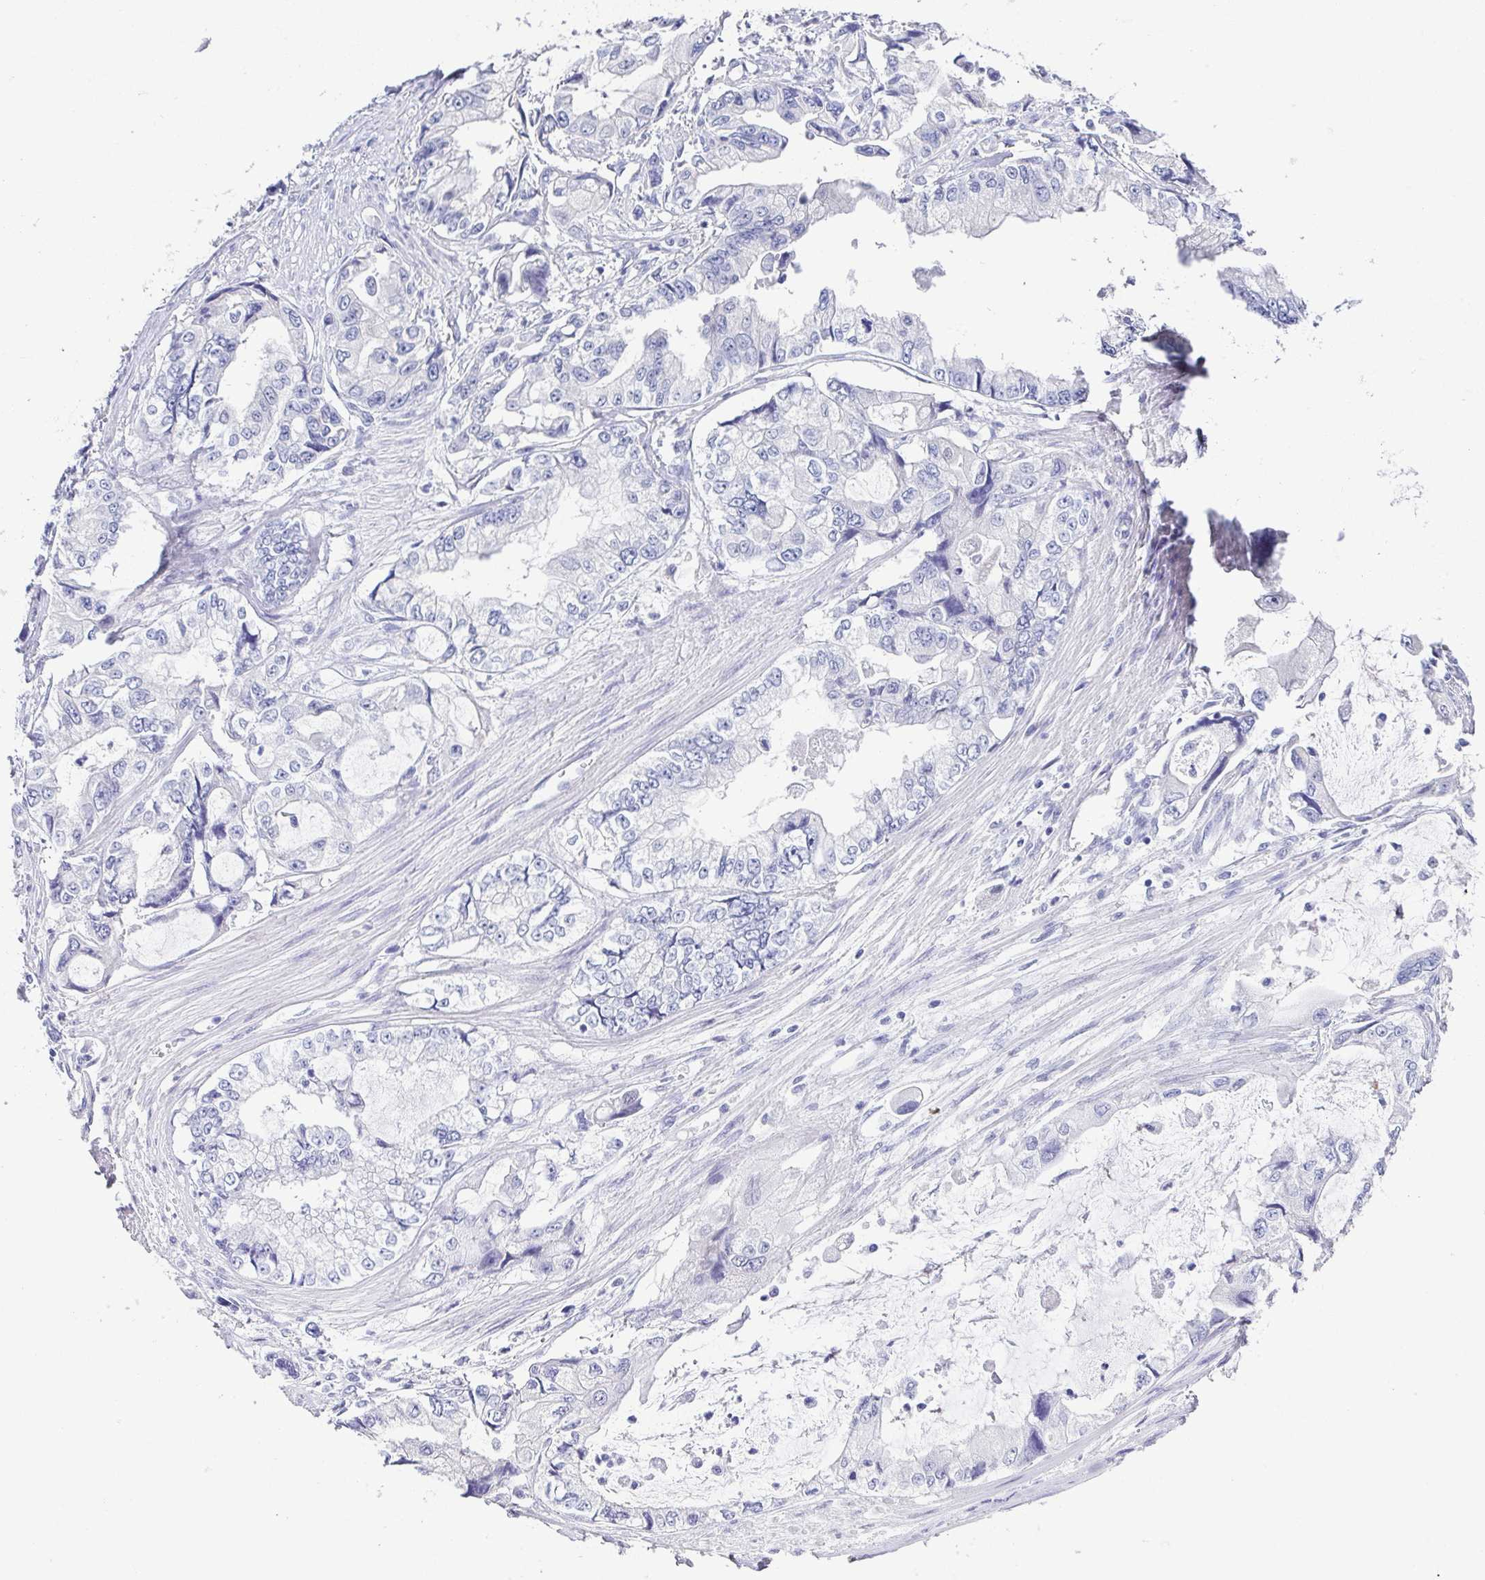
{"staining": {"intensity": "negative", "quantity": "none", "location": "none"}, "tissue": "stomach cancer", "cell_type": "Tumor cells", "image_type": "cancer", "snomed": [{"axis": "morphology", "description": "Adenocarcinoma, NOS"}, {"axis": "topography", "description": "Pancreas"}, {"axis": "topography", "description": "Stomach, upper"}, {"axis": "topography", "description": "Stomach"}], "caption": "High magnification brightfield microscopy of adenocarcinoma (stomach) stained with DAB (3,3'-diaminobenzidine) (brown) and counterstained with hematoxylin (blue): tumor cells show no significant staining.", "gene": "RDH11", "patient": {"sex": "male", "age": 77}}